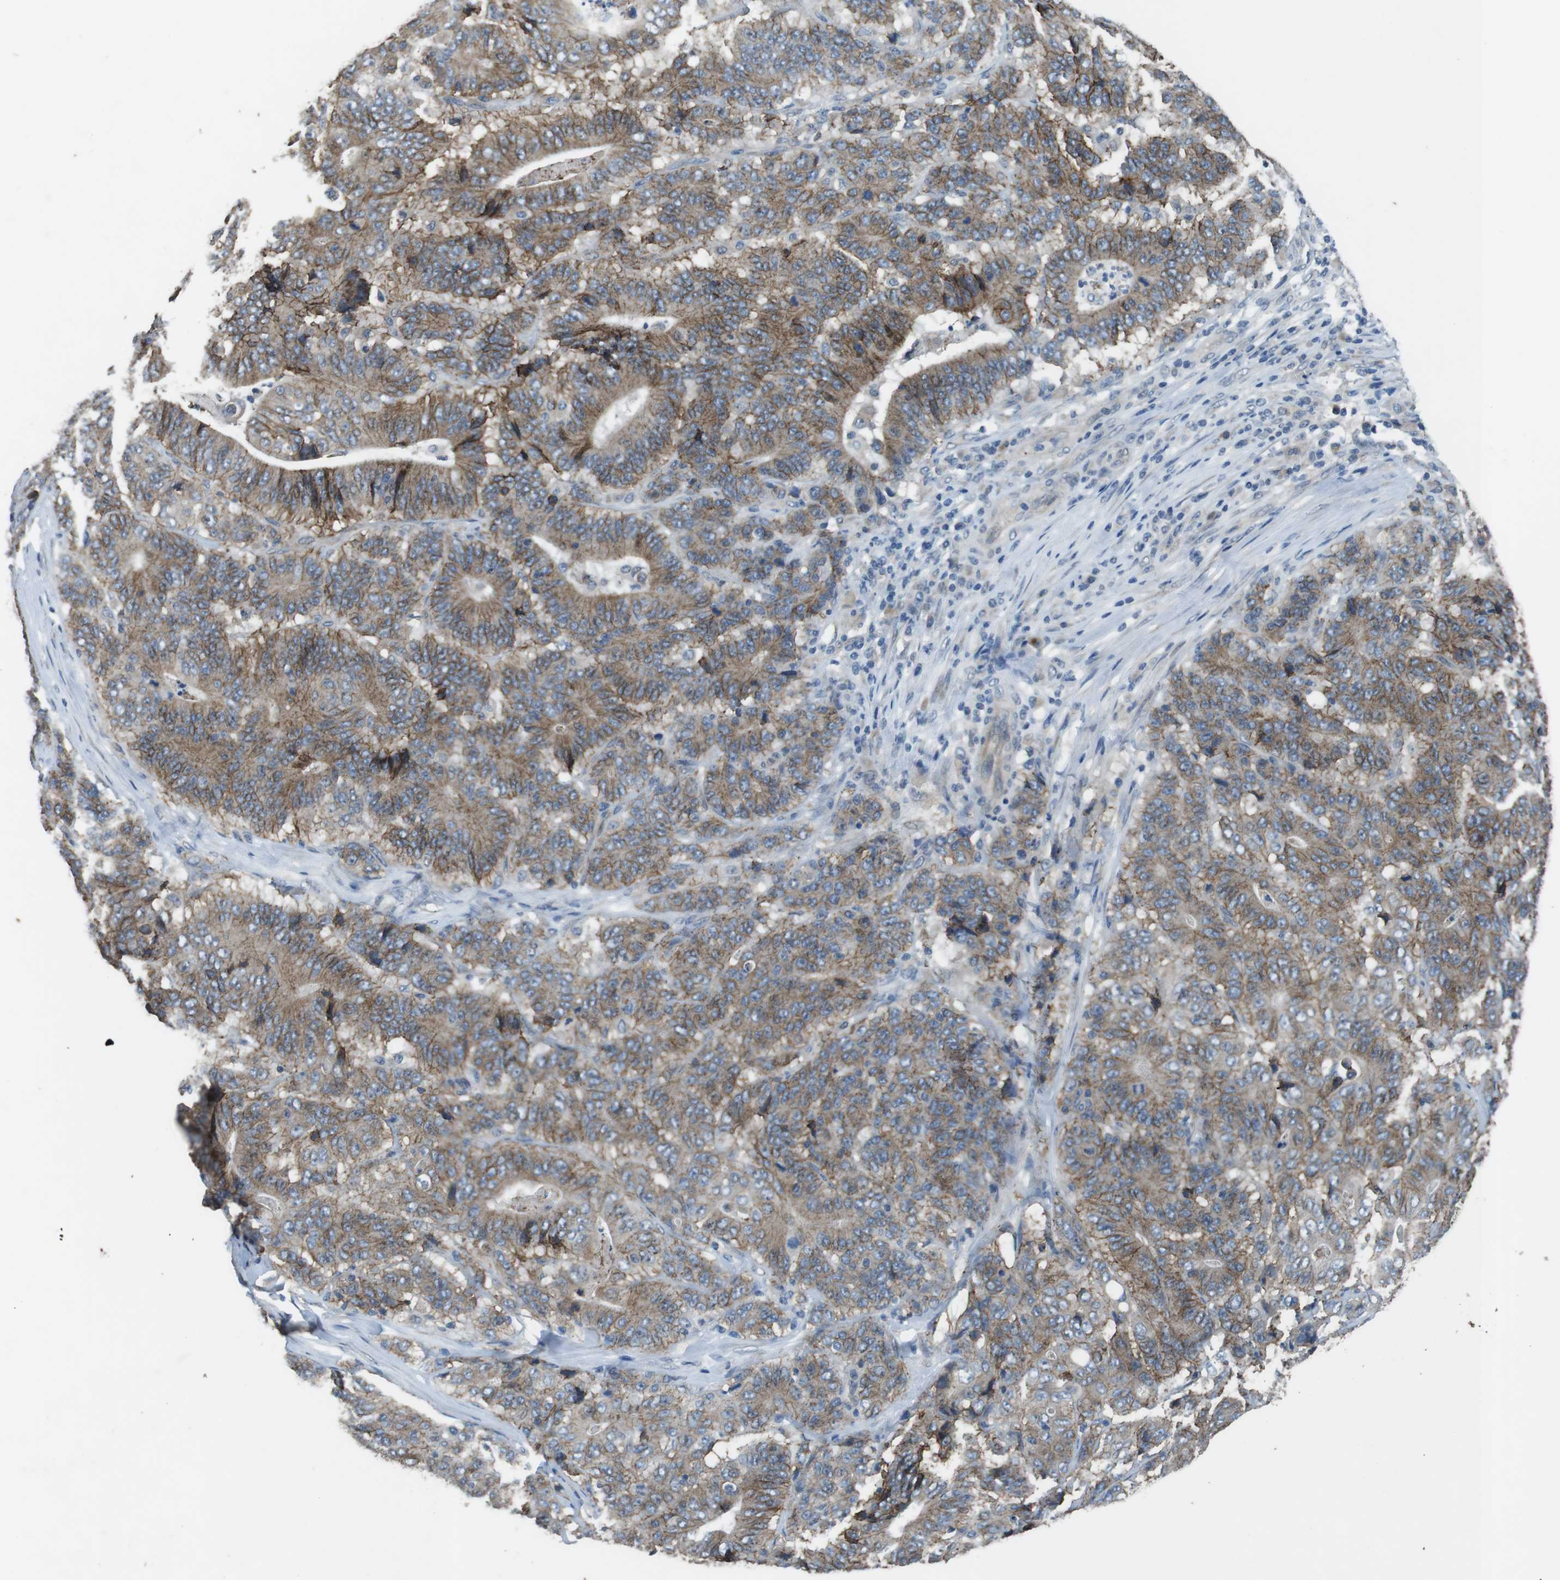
{"staining": {"intensity": "moderate", "quantity": ">75%", "location": "cytoplasmic/membranous"}, "tissue": "stomach cancer", "cell_type": "Tumor cells", "image_type": "cancer", "snomed": [{"axis": "morphology", "description": "Adenocarcinoma, NOS"}, {"axis": "topography", "description": "Stomach"}], "caption": "Brown immunohistochemical staining in human stomach cancer (adenocarcinoma) demonstrates moderate cytoplasmic/membranous positivity in approximately >75% of tumor cells.", "gene": "CLDN7", "patient": {"sex": "female", "age": 73}}